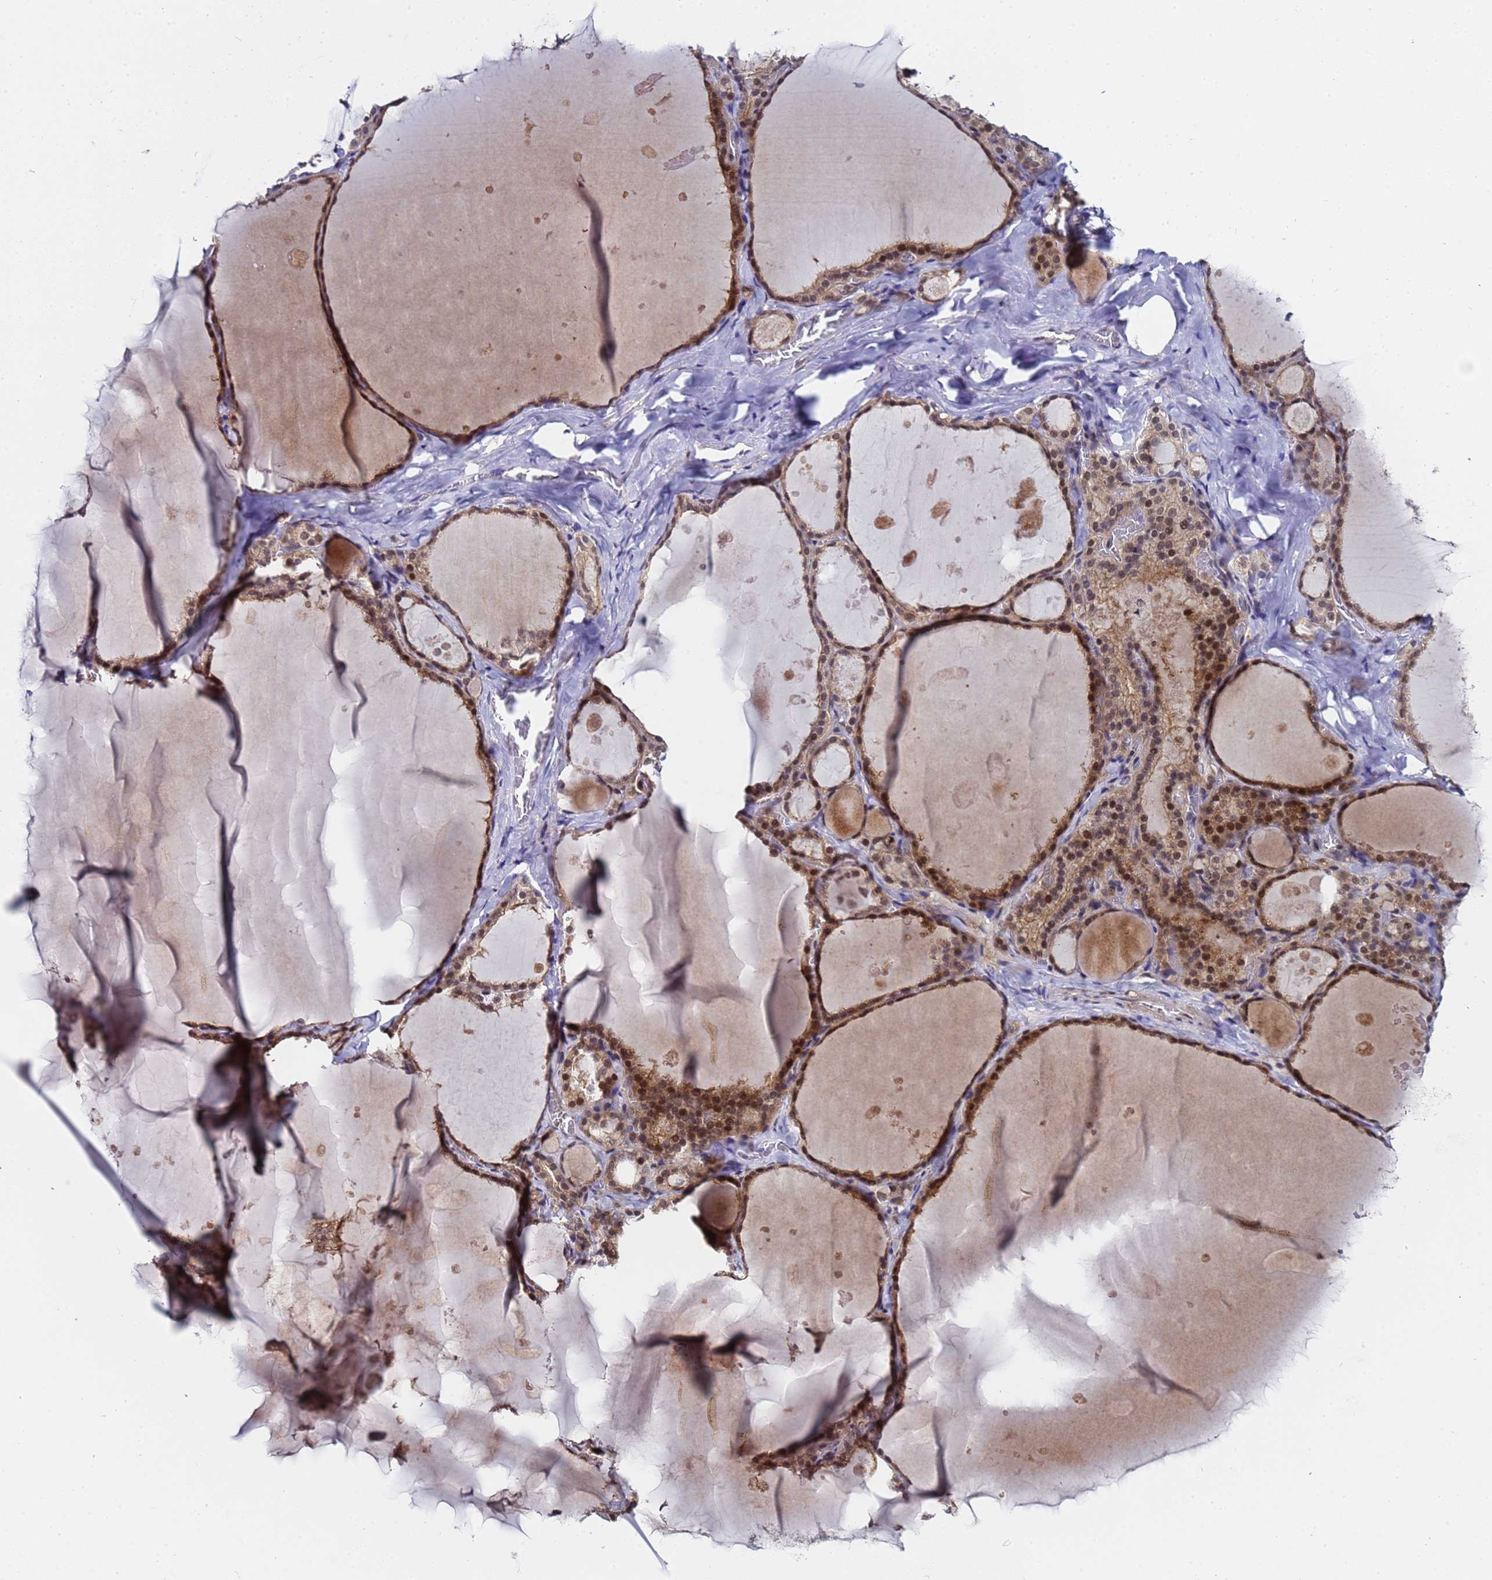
{"staining": {"intensity": "moderate", "quantity": ">75%", "location": "cytoplasmic/membranous,nuclear"}, "tissue": "thyroid gland", "cell_type": "Glandular cells", "image_type": "normal", "snomed": [{"axis": "morphology", "description": "Normal tissue, NOS"}, {"axis": "topography", "description": "Thyroid gland"}], "caption": "Unremarkable thyroid gland demonstrates moderate cytoplasmic/membranous,nuclear staining in about >75% of glandular cells, visualized by immunohistochemistry.", "gene": "ANAPC13", "patient": {"sex": "male", "age": 56}}